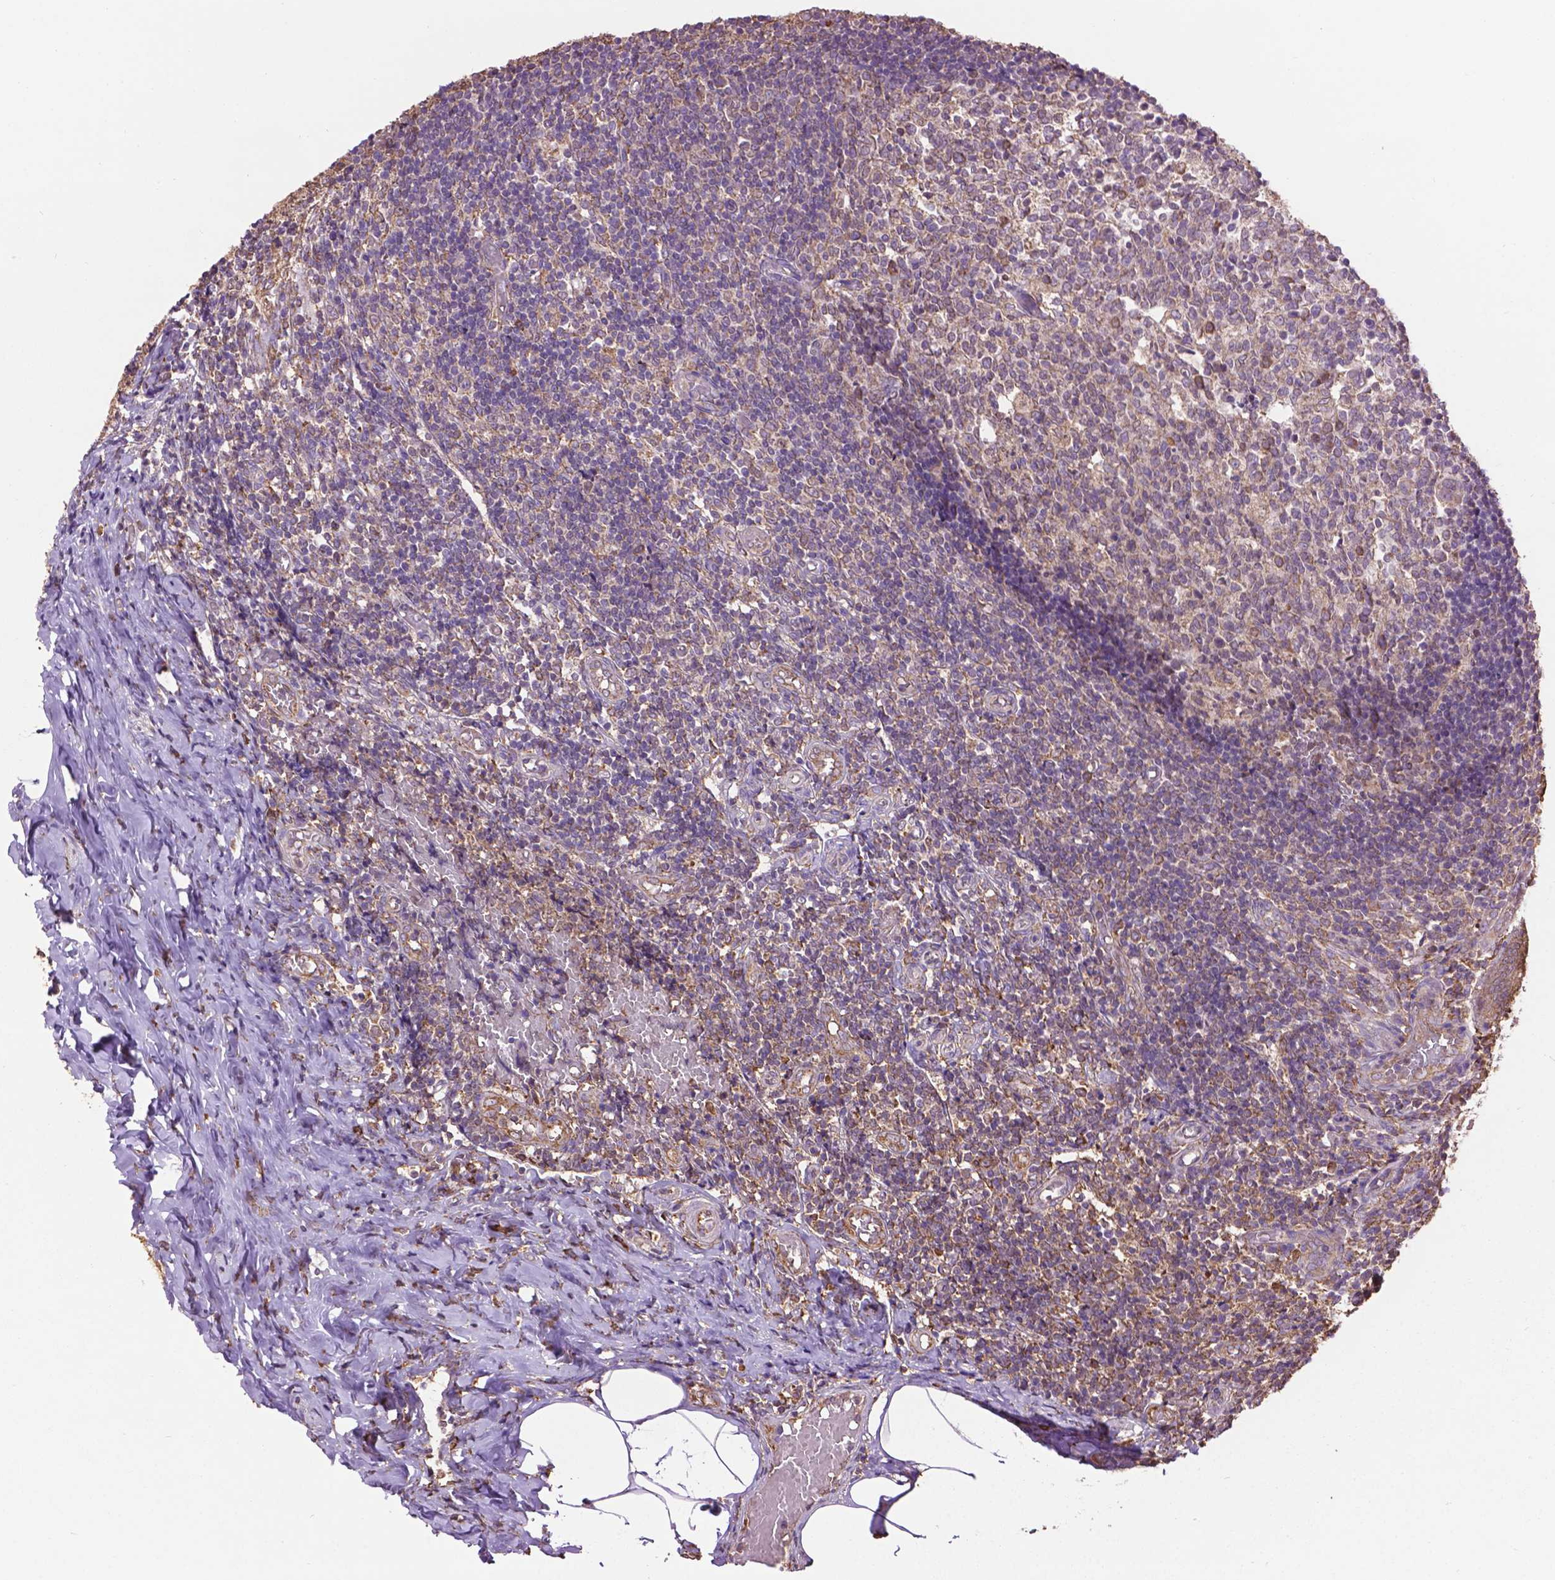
{"staining": {"intensity": "moderate", "quantity": ">75%", "location": "cytoplasmic/membranous"}, "tissue": "appendix", "cell_type": "Glandular cells", "image_type": "normal", "snomed": [{"axis": "morphology", "description": "Normal tissue, NOS"}, {"axis": "topography", "description": "Appendix"}], "caption": "The micrograph reveals immunohistochemical staining of unremarkable appendix. There is moderate cytoplasmic/membranous expression is present in approximately >75% of glandular cells. (IHC, brightfield microscopy, high magnification).", "gene": "PPP2R5E", "patient": {"sex": "female", "age": 32}}